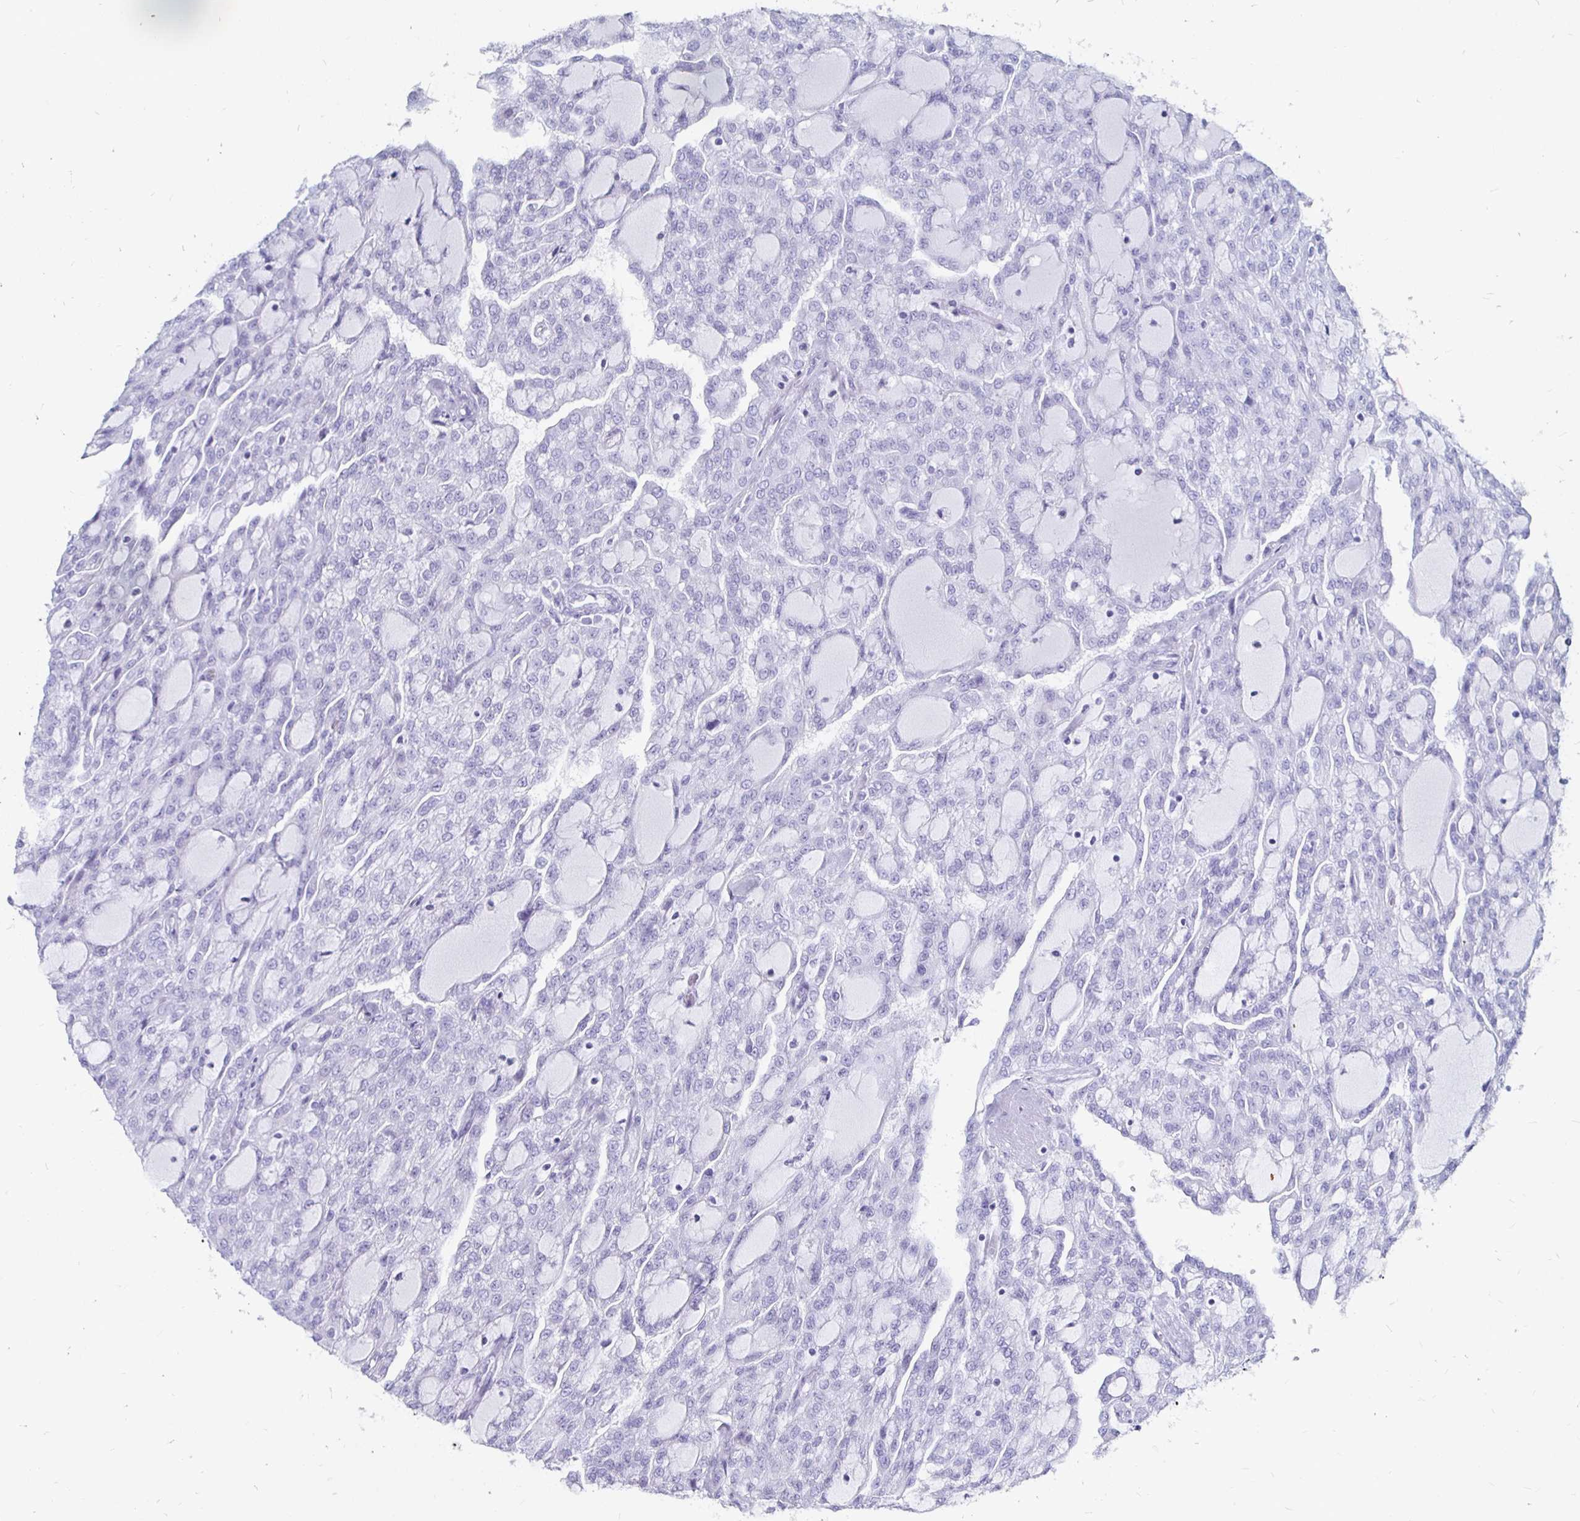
{"staining": {"intensity": "negative", "quantity": "none", "location": "none"}, "tissue": "renal cancer", "cell_type": "Tumor cells", "image_type": "cancer", "snomed": [{"axis": "morphology", "description": "Adenocarcinoma, NOS"}, {"axis": "topography", "description": "Kidney"}], "caption": "IHC photomicrograph of neoplastic tissue: human adenocarcinoma (renal) stained with DAB exhibits no significant protein expression in tumor cells.", "gene": "LUZP4", "patient": {"sex": "male", "age": 63}}